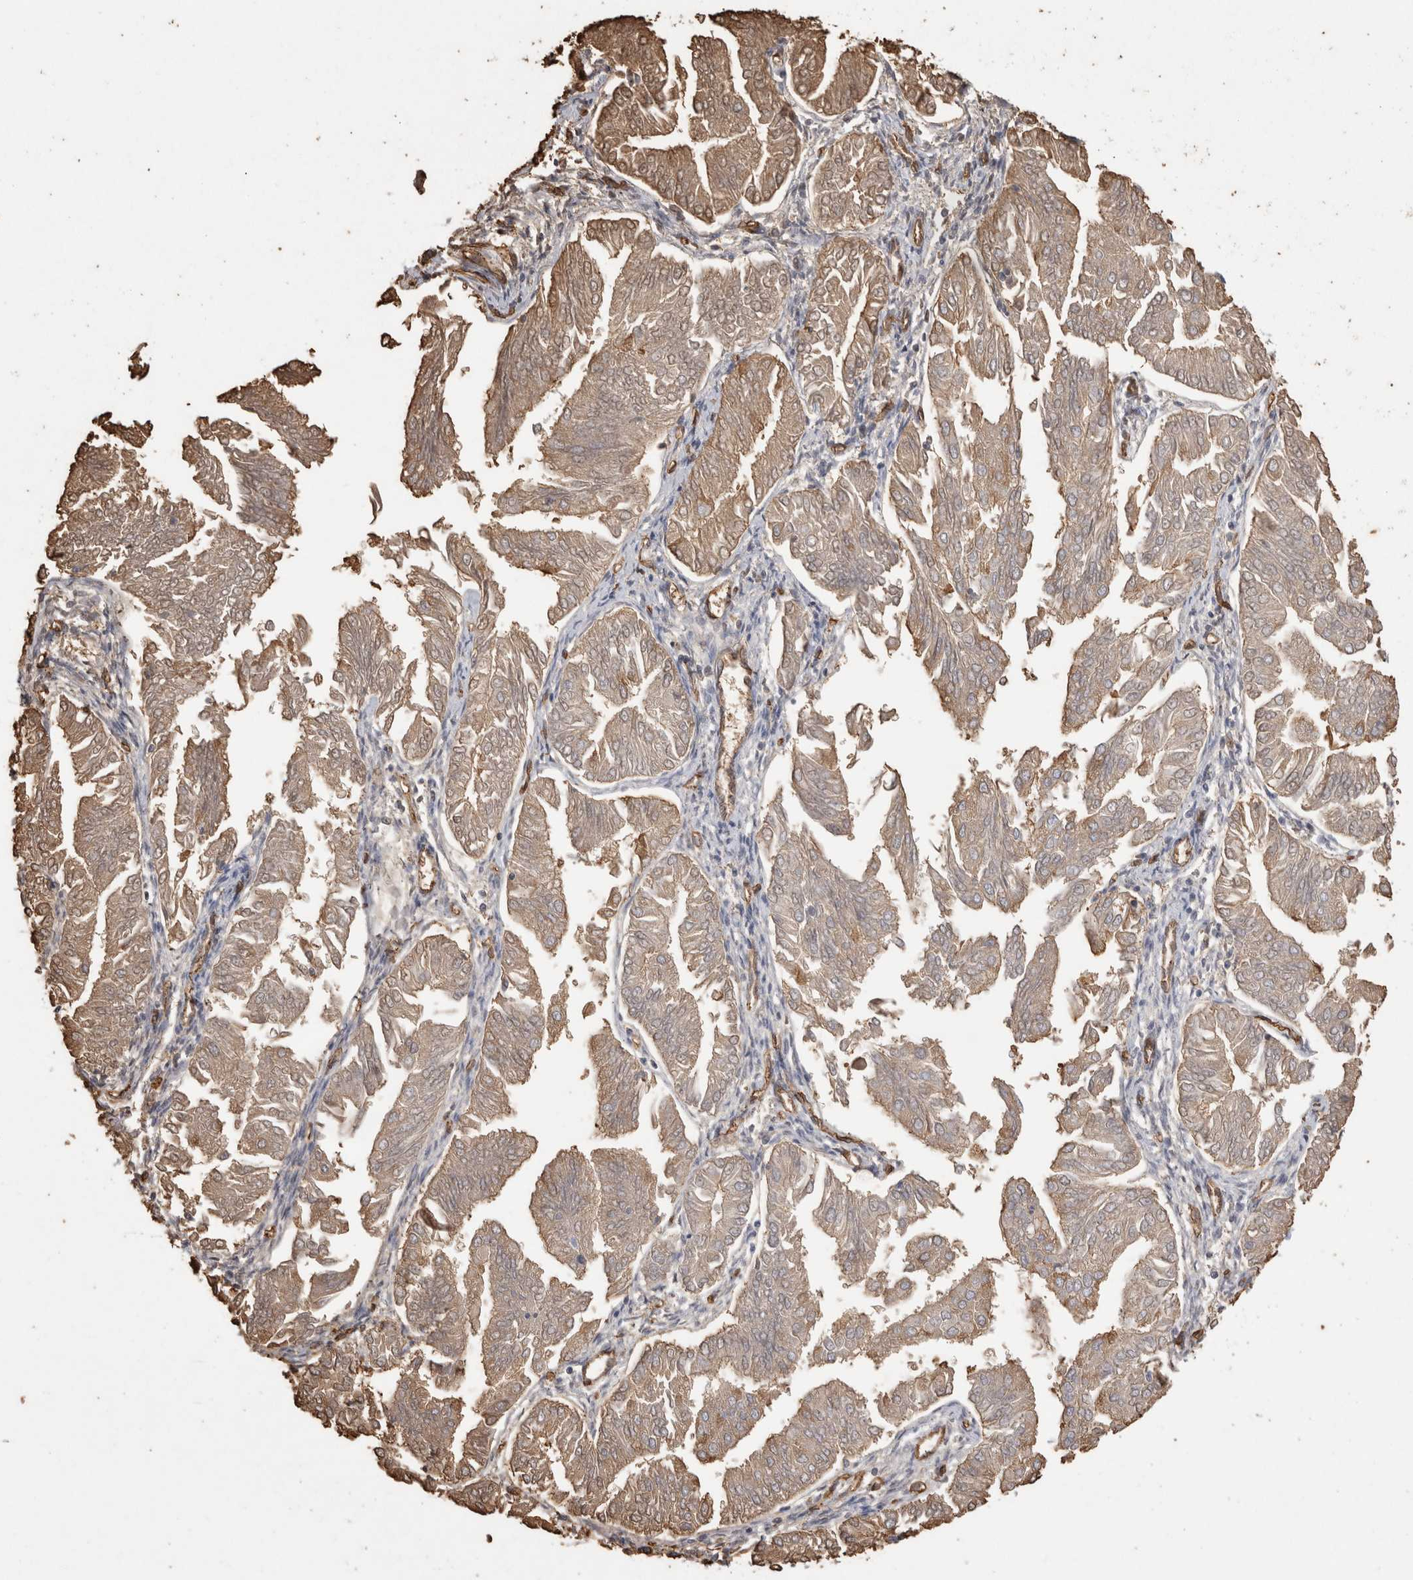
{"staining": {"intensity": "moderate", "quantity": ">75%", "location": "cytoplasmic/membranous,nuclear"}, "tissue": "endometrial cancer", "cell_type": "Tumor cells", "image_type": "cancer", "snomed": [{"axis": "morphology", "description": "Adenocarcinoma, NOS"}, {"axis": "topography", "description": "Endometrium"}], "caption": "Approximately >75% of tumor cells in endometrial adenocarcinoma exhibit moderate cytoplasmic/membranous and nuclear protein expression as visualized by brown immunohistochemical staining.", "gene": "IL17RC", "patient": {"sex": "female", "age": 53}}